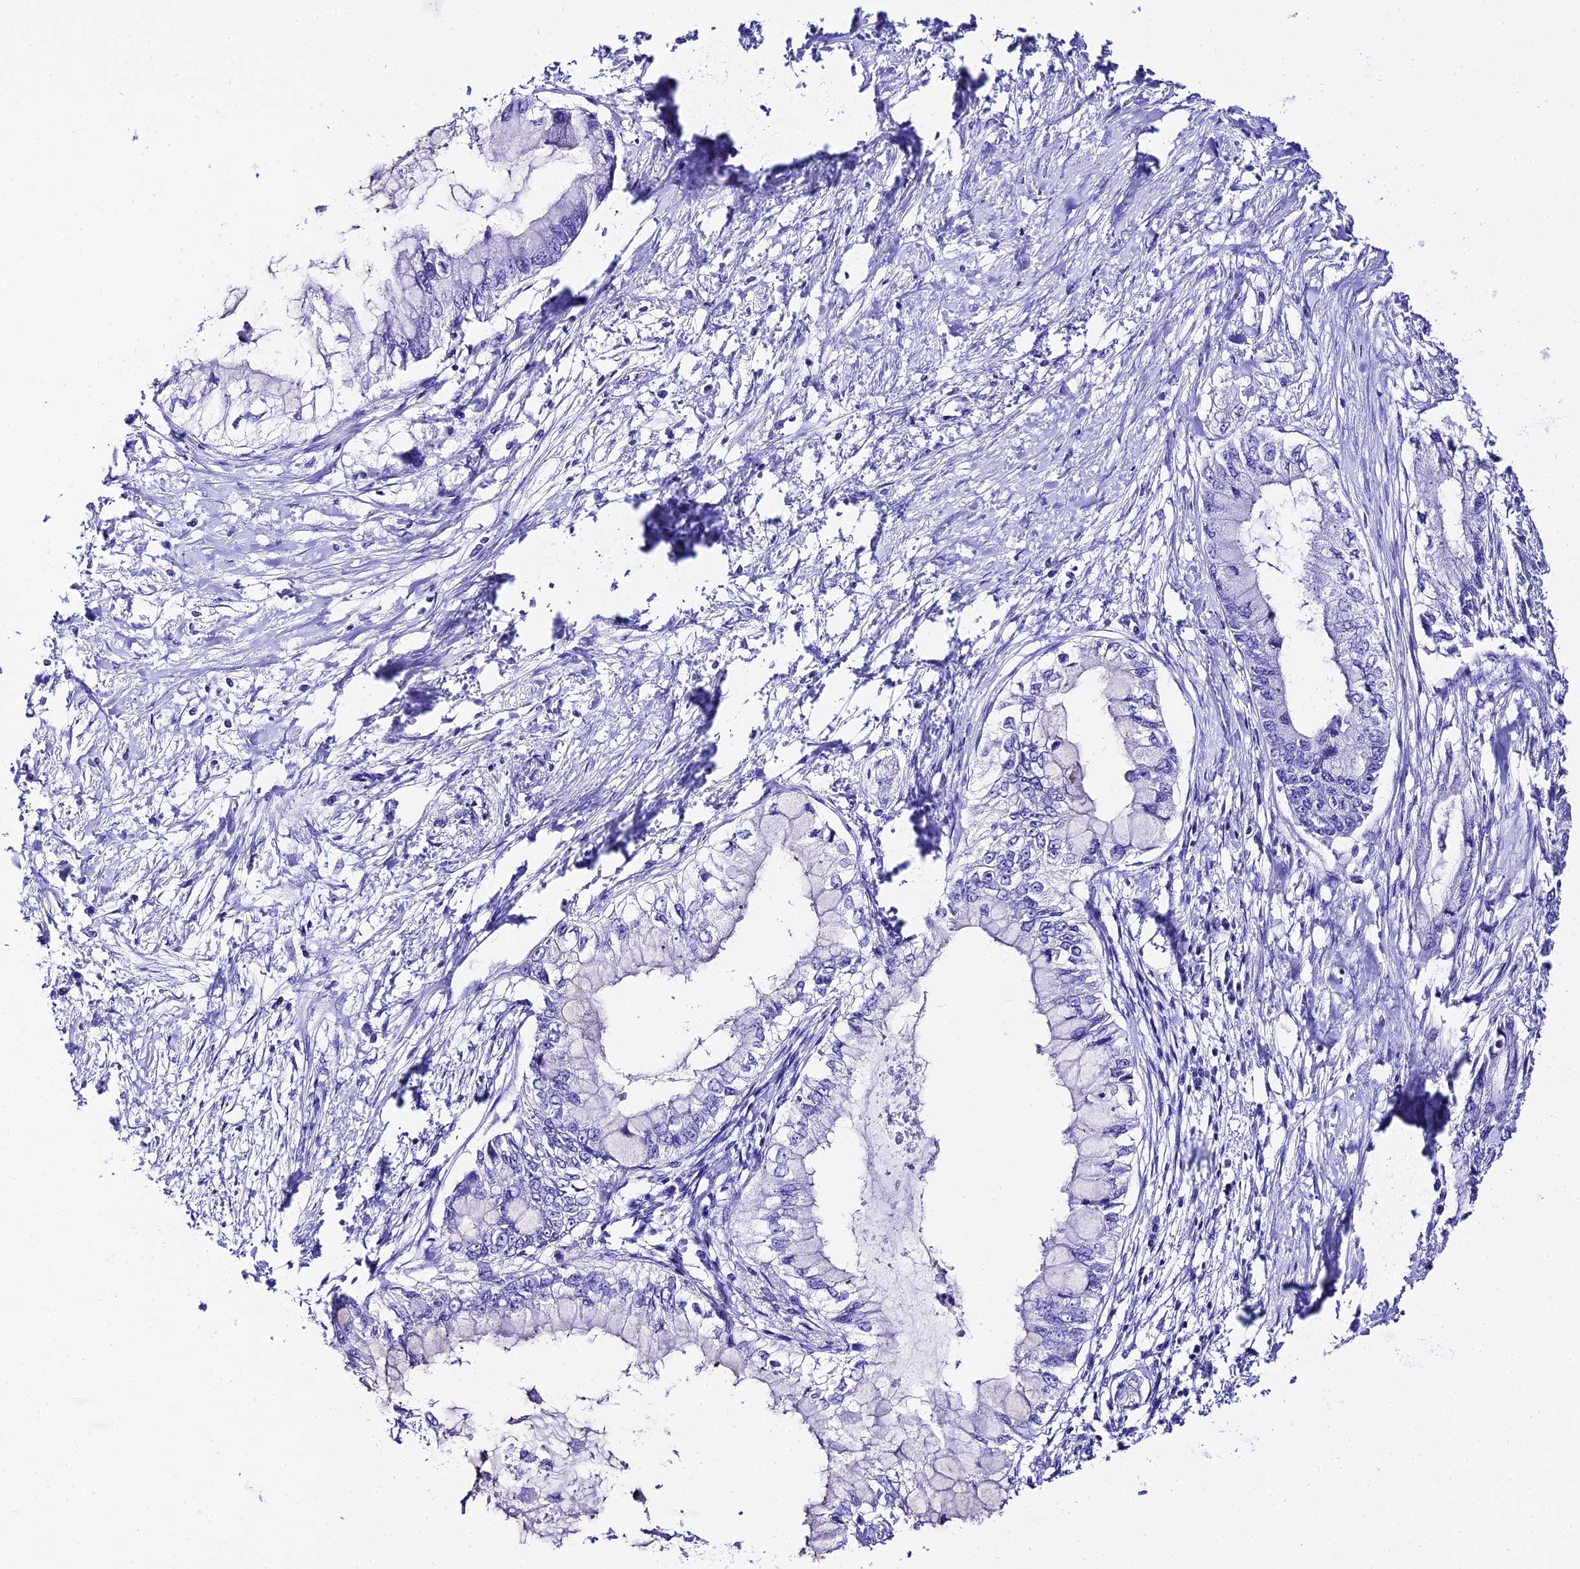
{"staining": {"intensity": "negative", "quantity": "none", "location": "none"}, "tissue": "pancreatic cancer", "cell_type": "Tumor cells", "image_type": "cancer", "snomed": [{"axis": "morphology", "description": "Adenocarcinoma, NOS"}, {"axis": "topography", "description": "Pancreas"}], "caption": "Tumor cells are negative for protein expression in human pancreatic cancer (adenocarcinoma).", "gene": "TRMT44", "patient": {"sex": "male", "age": 48}}